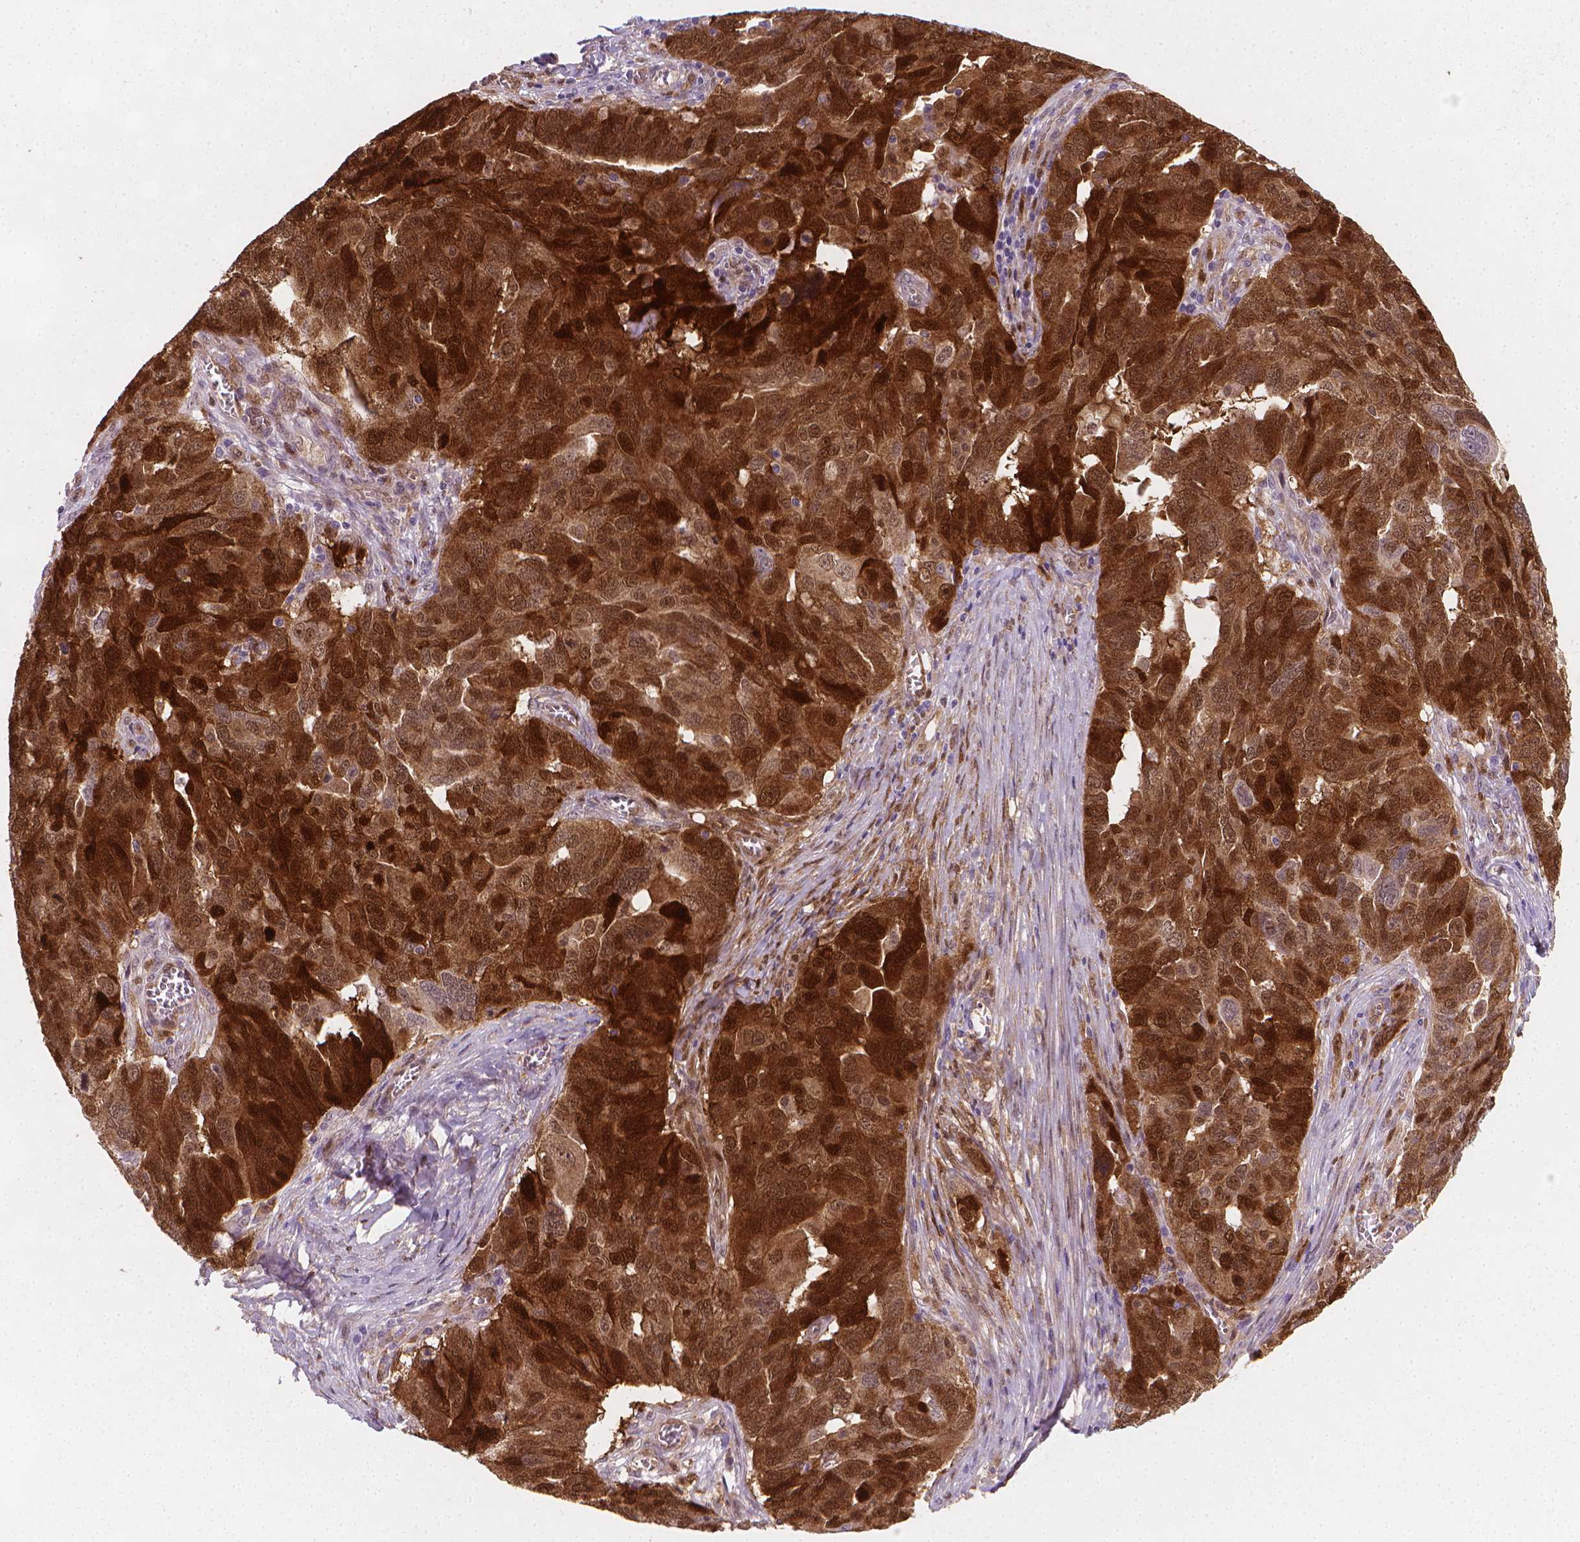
{"staining": {"intensity": "strong", "quantity": ">75%", "location": "cytoplasmic/membranous"}, "tissue": "ovarian cancer", "cell_type": "Tumor cells", "image_type": "cancer", "snomed": [{"axis": "morphology", "description": "Carcinoma, endometroid"}, {"axis": "topography", "description": "Soft tissue"}, {"axis": "topography", "description": "Ovary"}], "caption": "Protein expression analysis of human endometroid carcinoma (ovarian) reveals strong cytoplasmic/membranous staining in about >75% of tumor cells.", "gene": "TNFAIP2", "patient": {"sex": "female", "age": 52}}